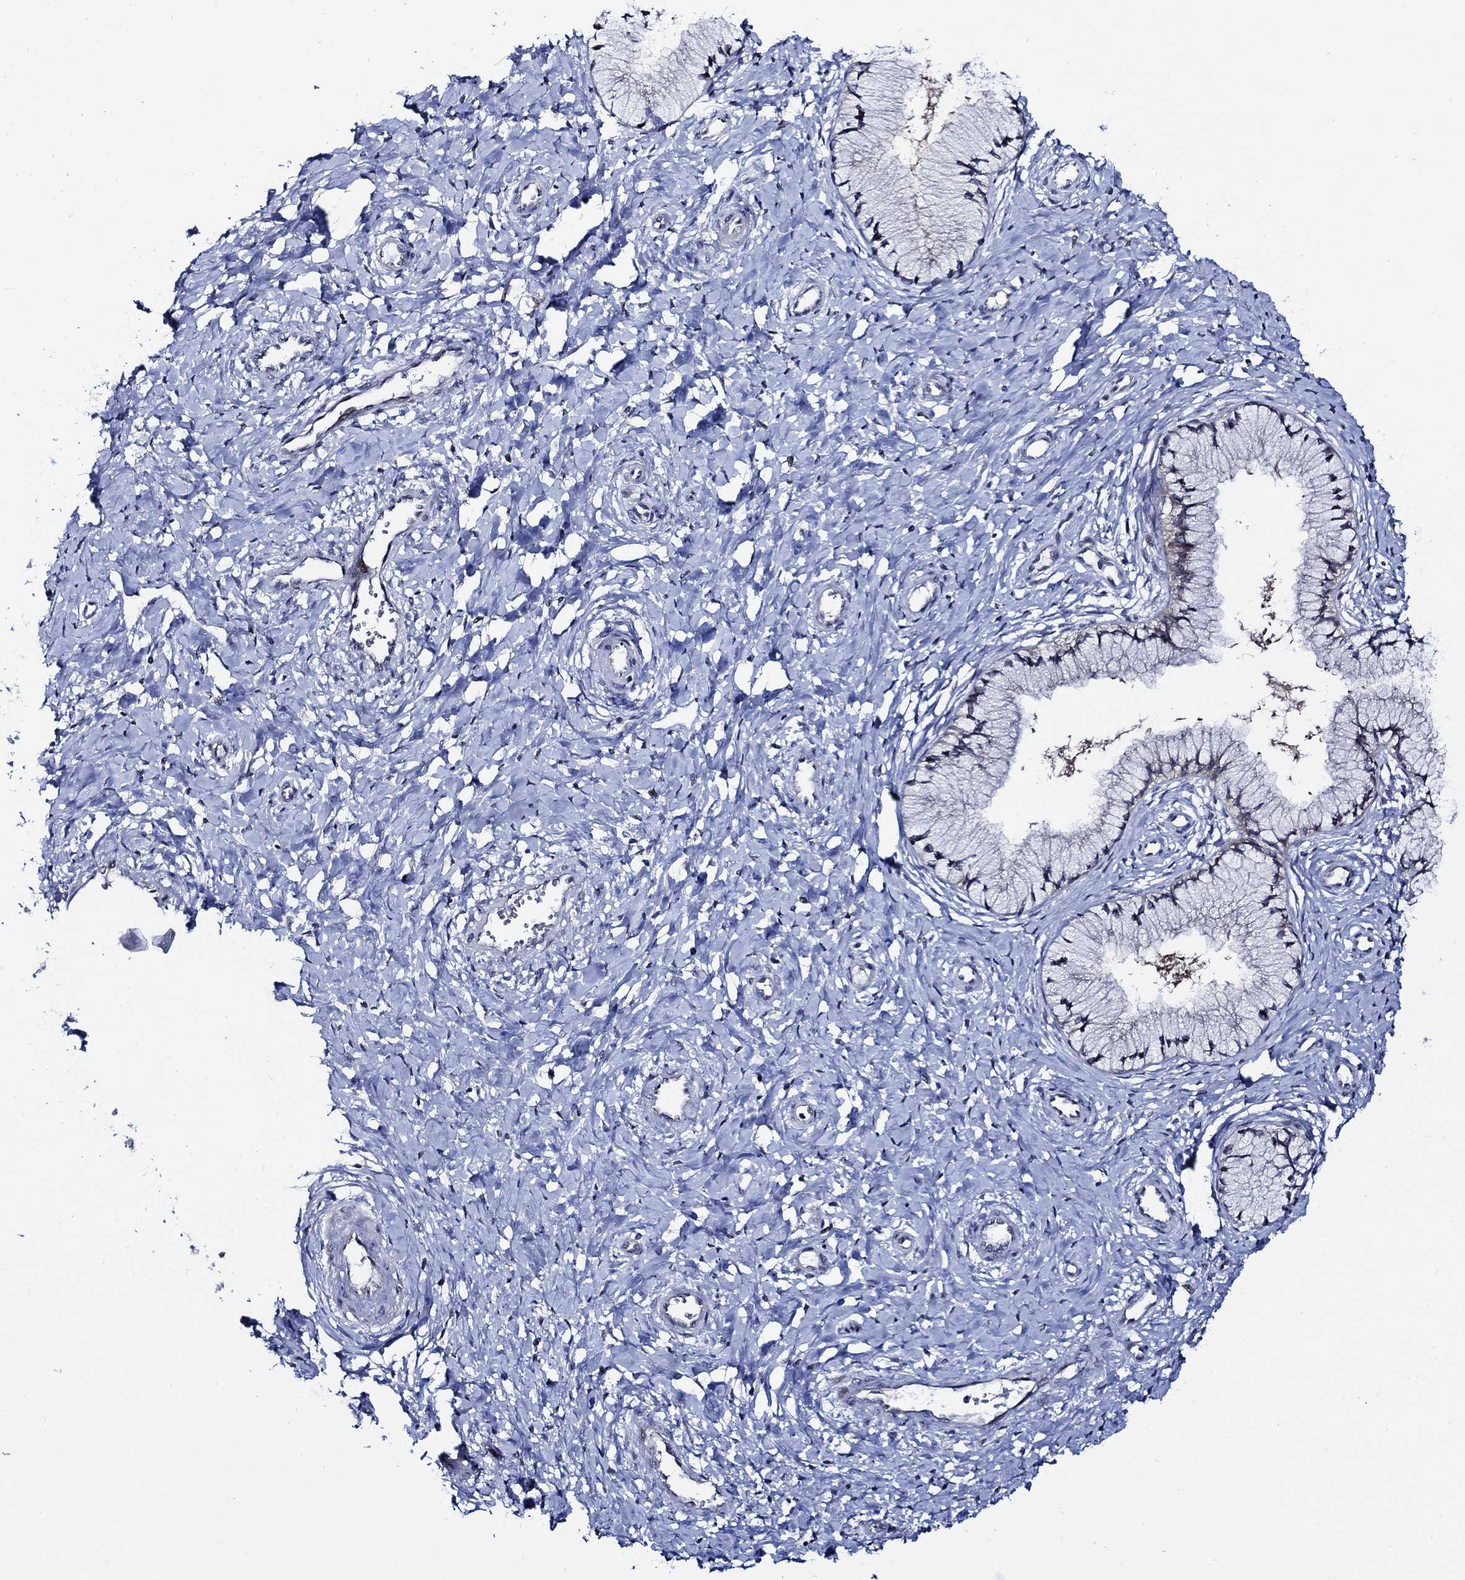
{"staining": {"intensity": "negative", "quantity": "none", "location": "none"}, "tissue": "cervix", "cell_type": "Glandular cells", "image_type": "normal", "snomed": [{"axis": "morphology", "description": "Normal tissue, NOS"}, {"axis": "topography", "description": "Cervix"}], "caption": "IHC histopathology image of normal cervix: cervix stained with DAB exhibits no significant protein expression in glandular cells.", "gene": "C8orf48", "patient": {"sex": "female", "age": 37}}